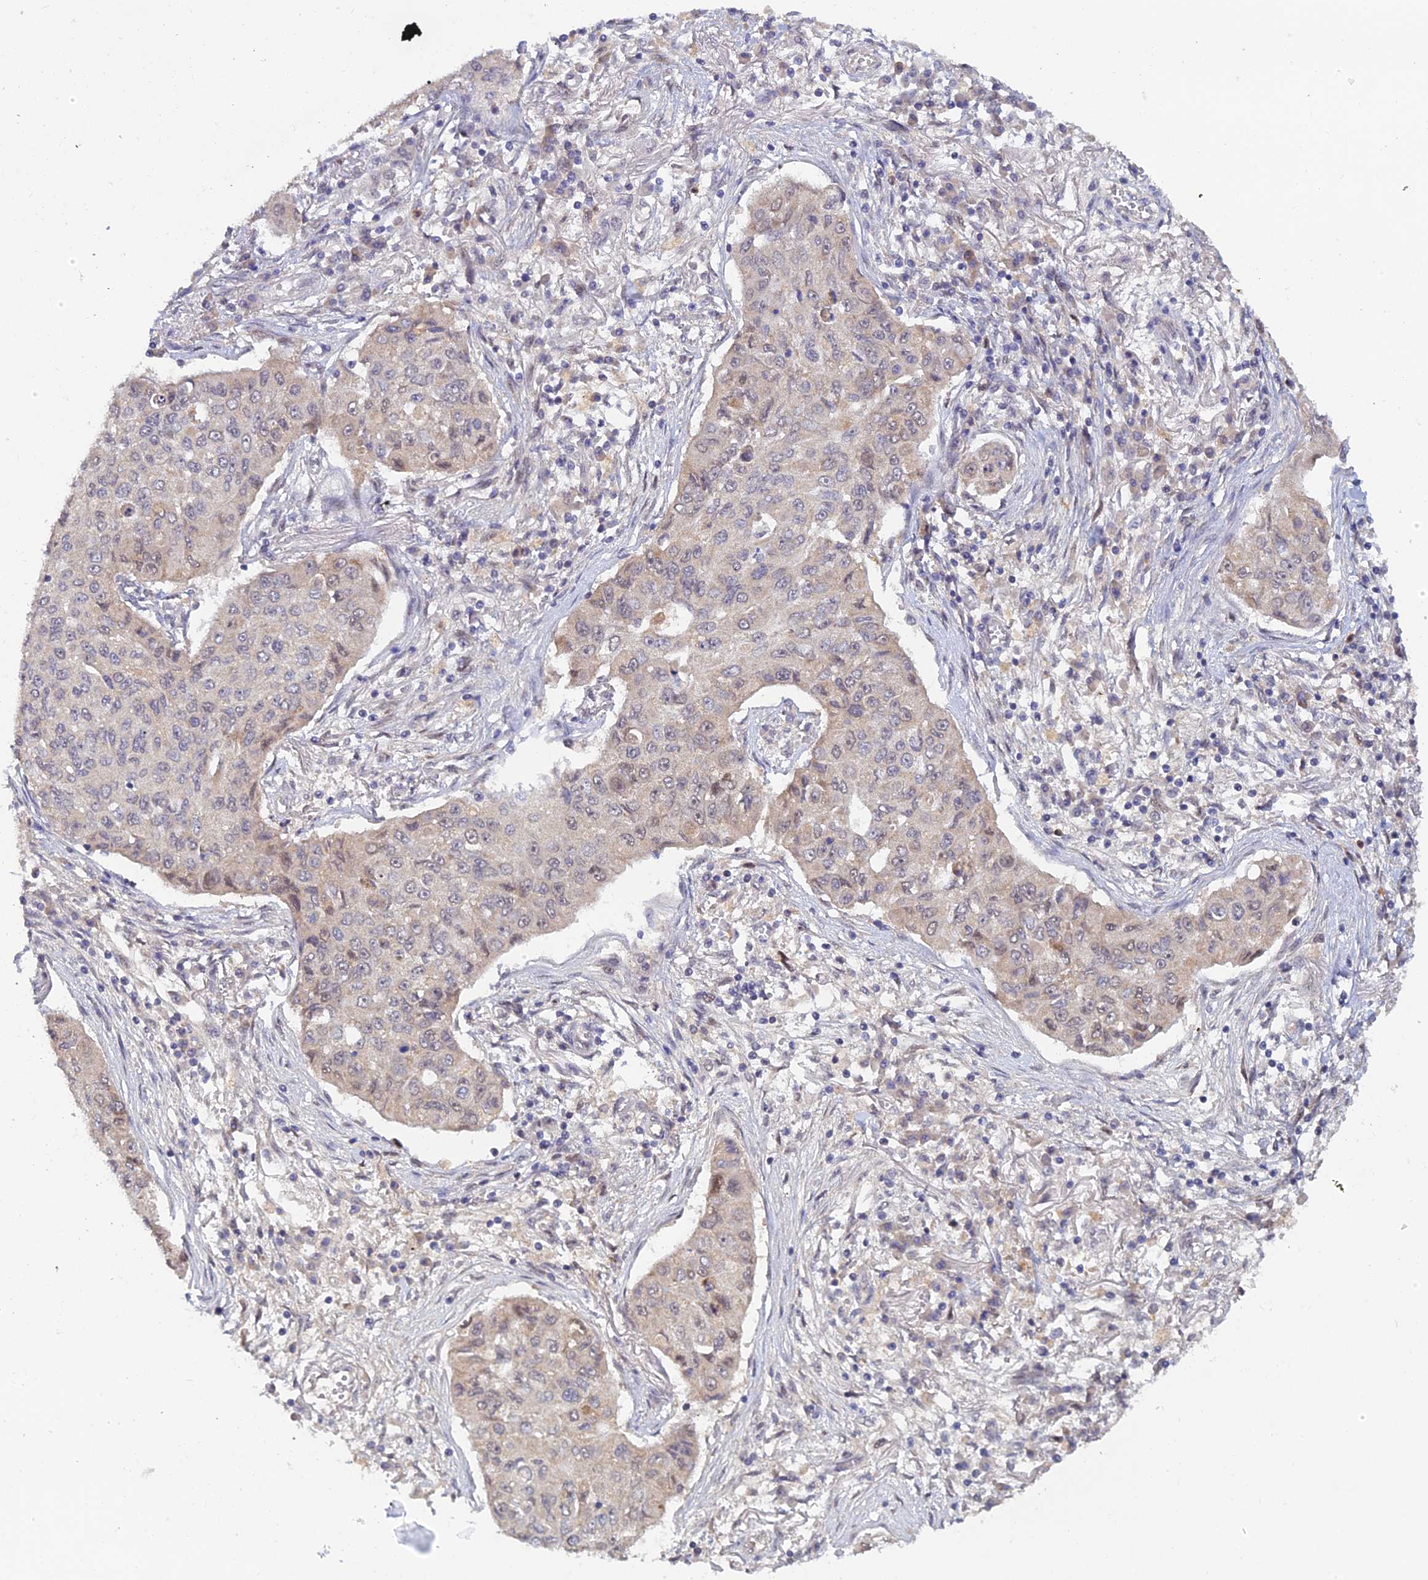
{"staining": {"intensity": "negative", "quantity": "none", "location": "none"}, "tissue": "lung cancer", "cell_type": "Tumor cells", "image_type": "cancer", "snomed": [{"axis": "morphology", "description": "Squamous cell carcinoma, NOS"}, {"axis": "topography", "description": "Lung"}], "caption": "Image shows no significant protein expression in tumor cells of lung squamous cell carcinoma. (Immunohistochemistry, brightfield microscopy, high magnification).", "gene": "FASTKD5", "patient": {"sex": "male", "age": 74}}